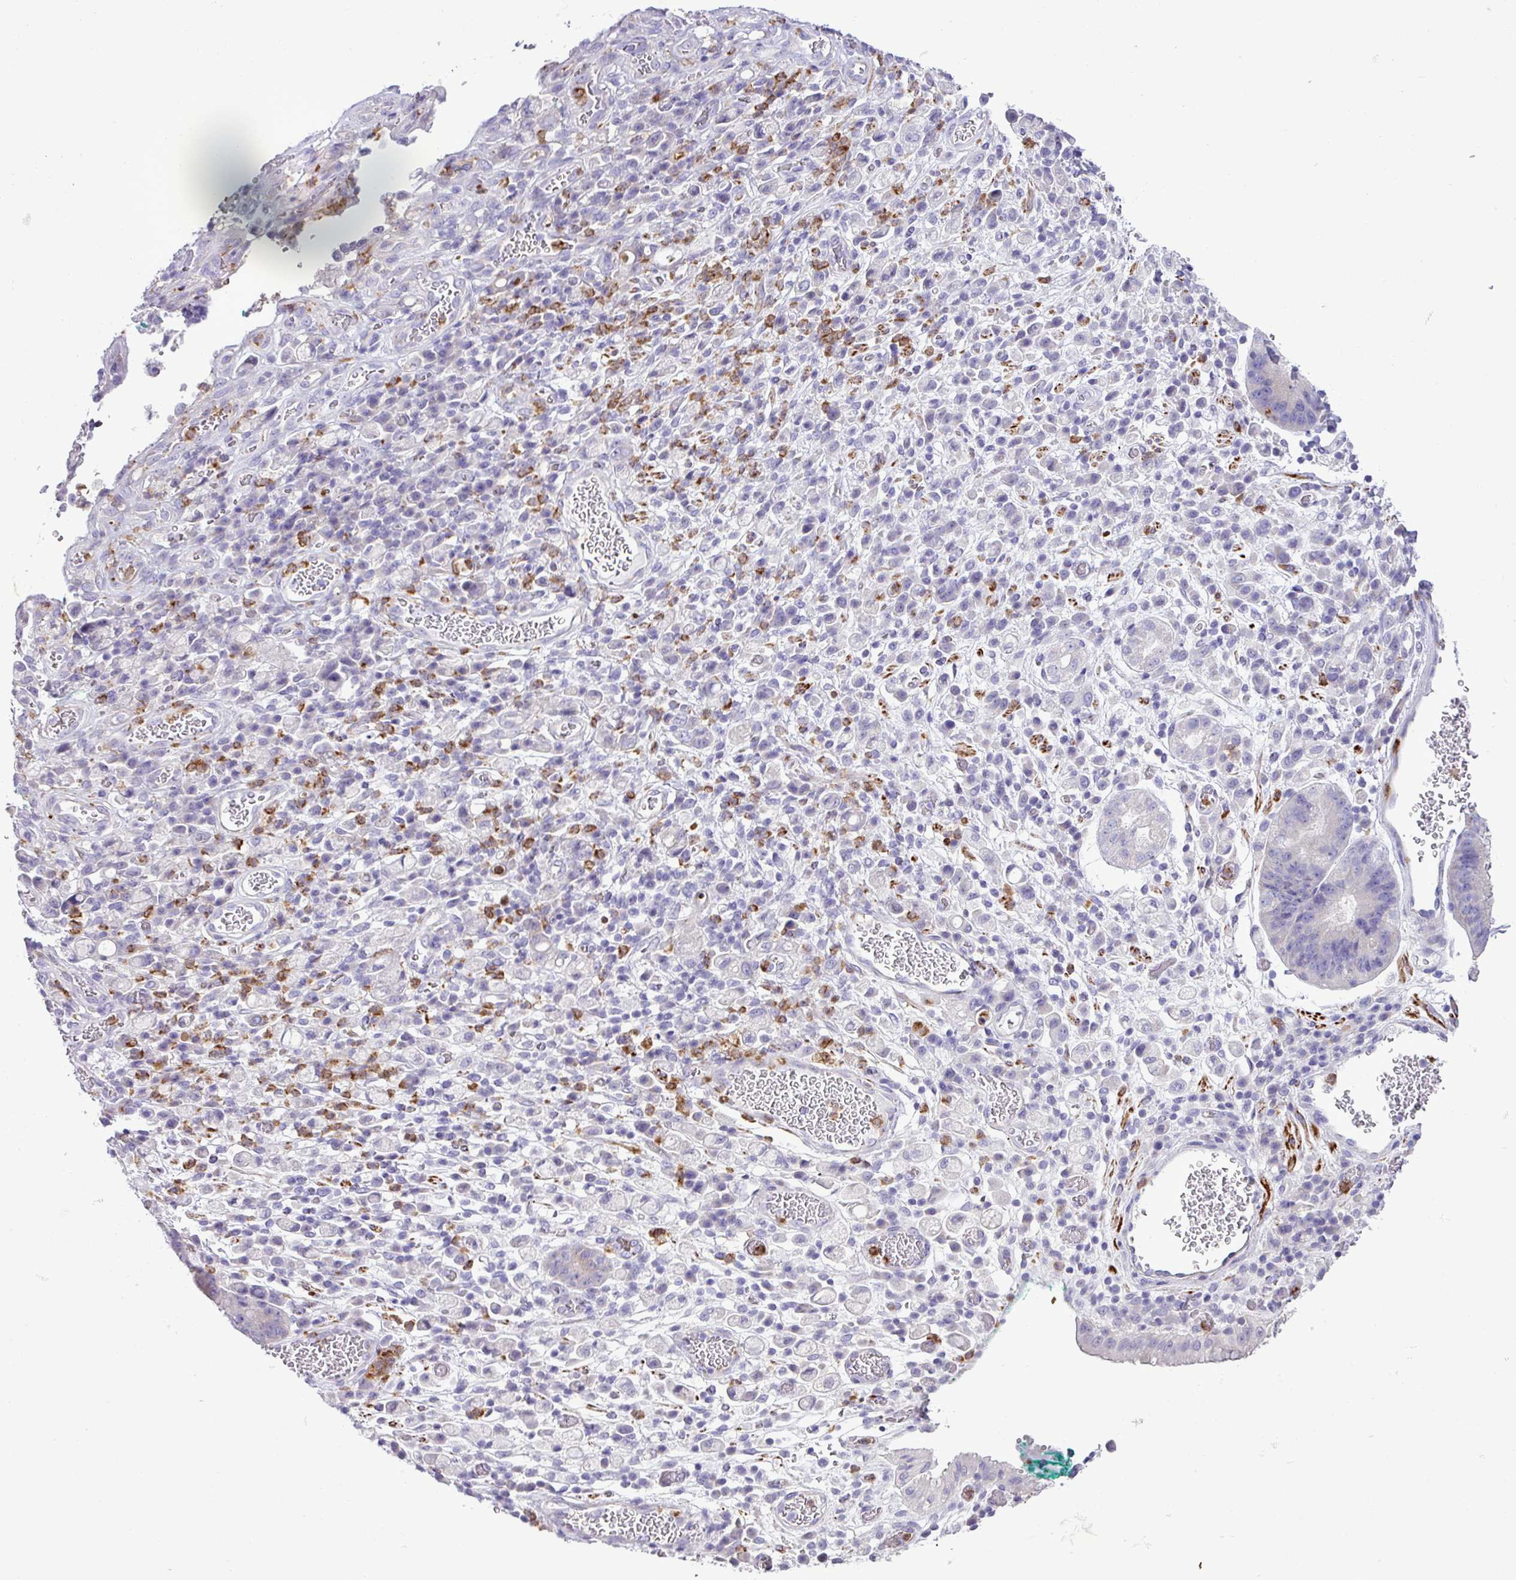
{"staining": {"intensity": "negative", "quantity": "none", "location": "none"}, "tissue": "stomach cancer", "cell_type": "Tumor cells", "image_type": "cancer", "snomed": [{"axis": "morphology", "description": "Adenocarcinoma, NOS"}, {"axis": "topography", "description": "Stomach"}], "caption": "DAB (3,3'-diaminobenzidine) immunohistochemical staining of stomach cancer reveals no significant expression in tumor cells. (DAB immunohistochemistry (IHC) with hematoxylin counter stain).", "gene": "ZSCAN5A", "patient": {"sex": "male", "age": 77}}